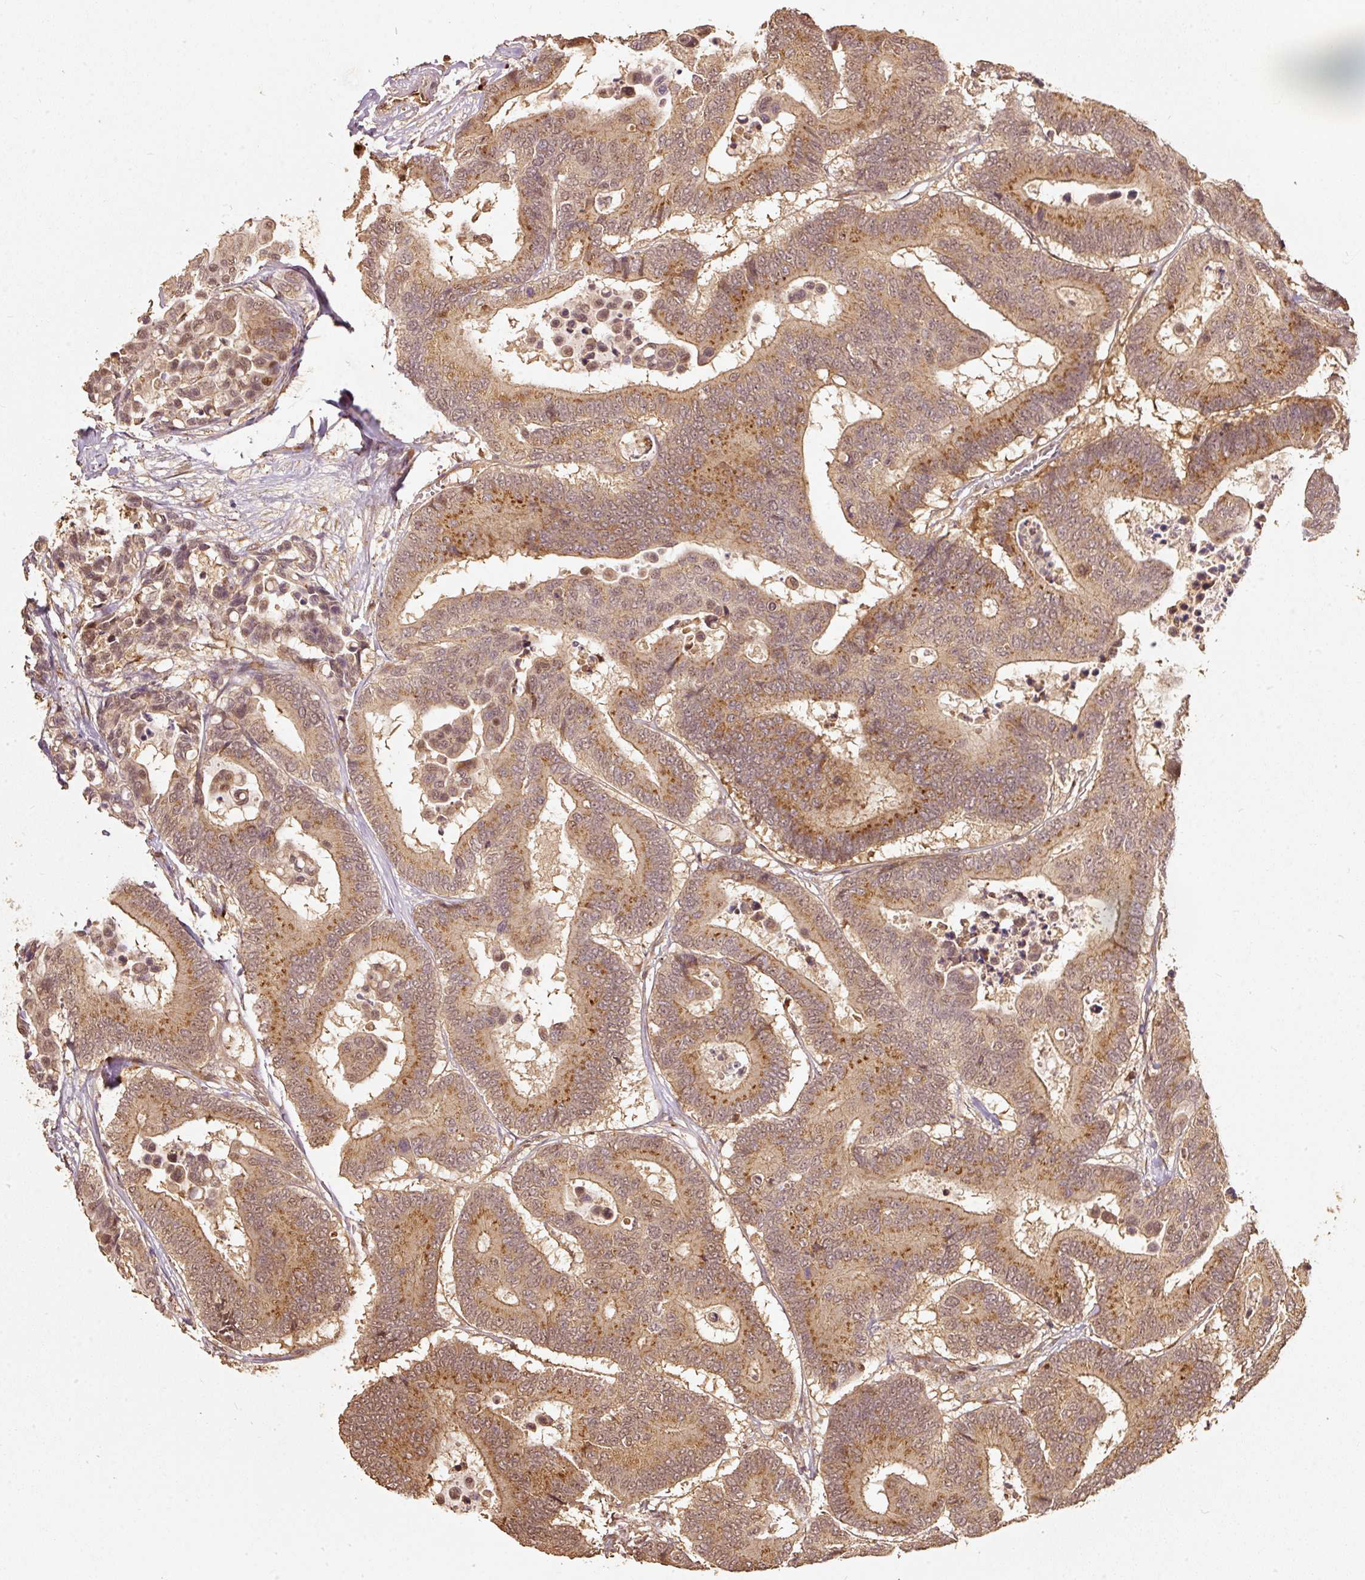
{"staining": {"intensity": "moderate", "quantity": ">75%", "location": "cytoplasmic/membranous"}, "tissue": "colorectal cancer", "cell_type": "Tumor cells", "image_type": "cancer", "snomed": [{"axis": "morphology", "description": "Normal tissue, NOS"}, {"axis": "morphology", "description": "Adenocarcinoma, NOS"}, {"axis": "topography", "description": "Colon"}], "caption": "DAB (3,3'-diaminobenzidine) immunohistochemical staining of human colorectal adenocarcinoma exhibits moderate cytoplasmic/membranous protein staining in approximately >75% of tumor cells.", "gene": "FUT8", "patient": {"sex": "male", "age": 82}}